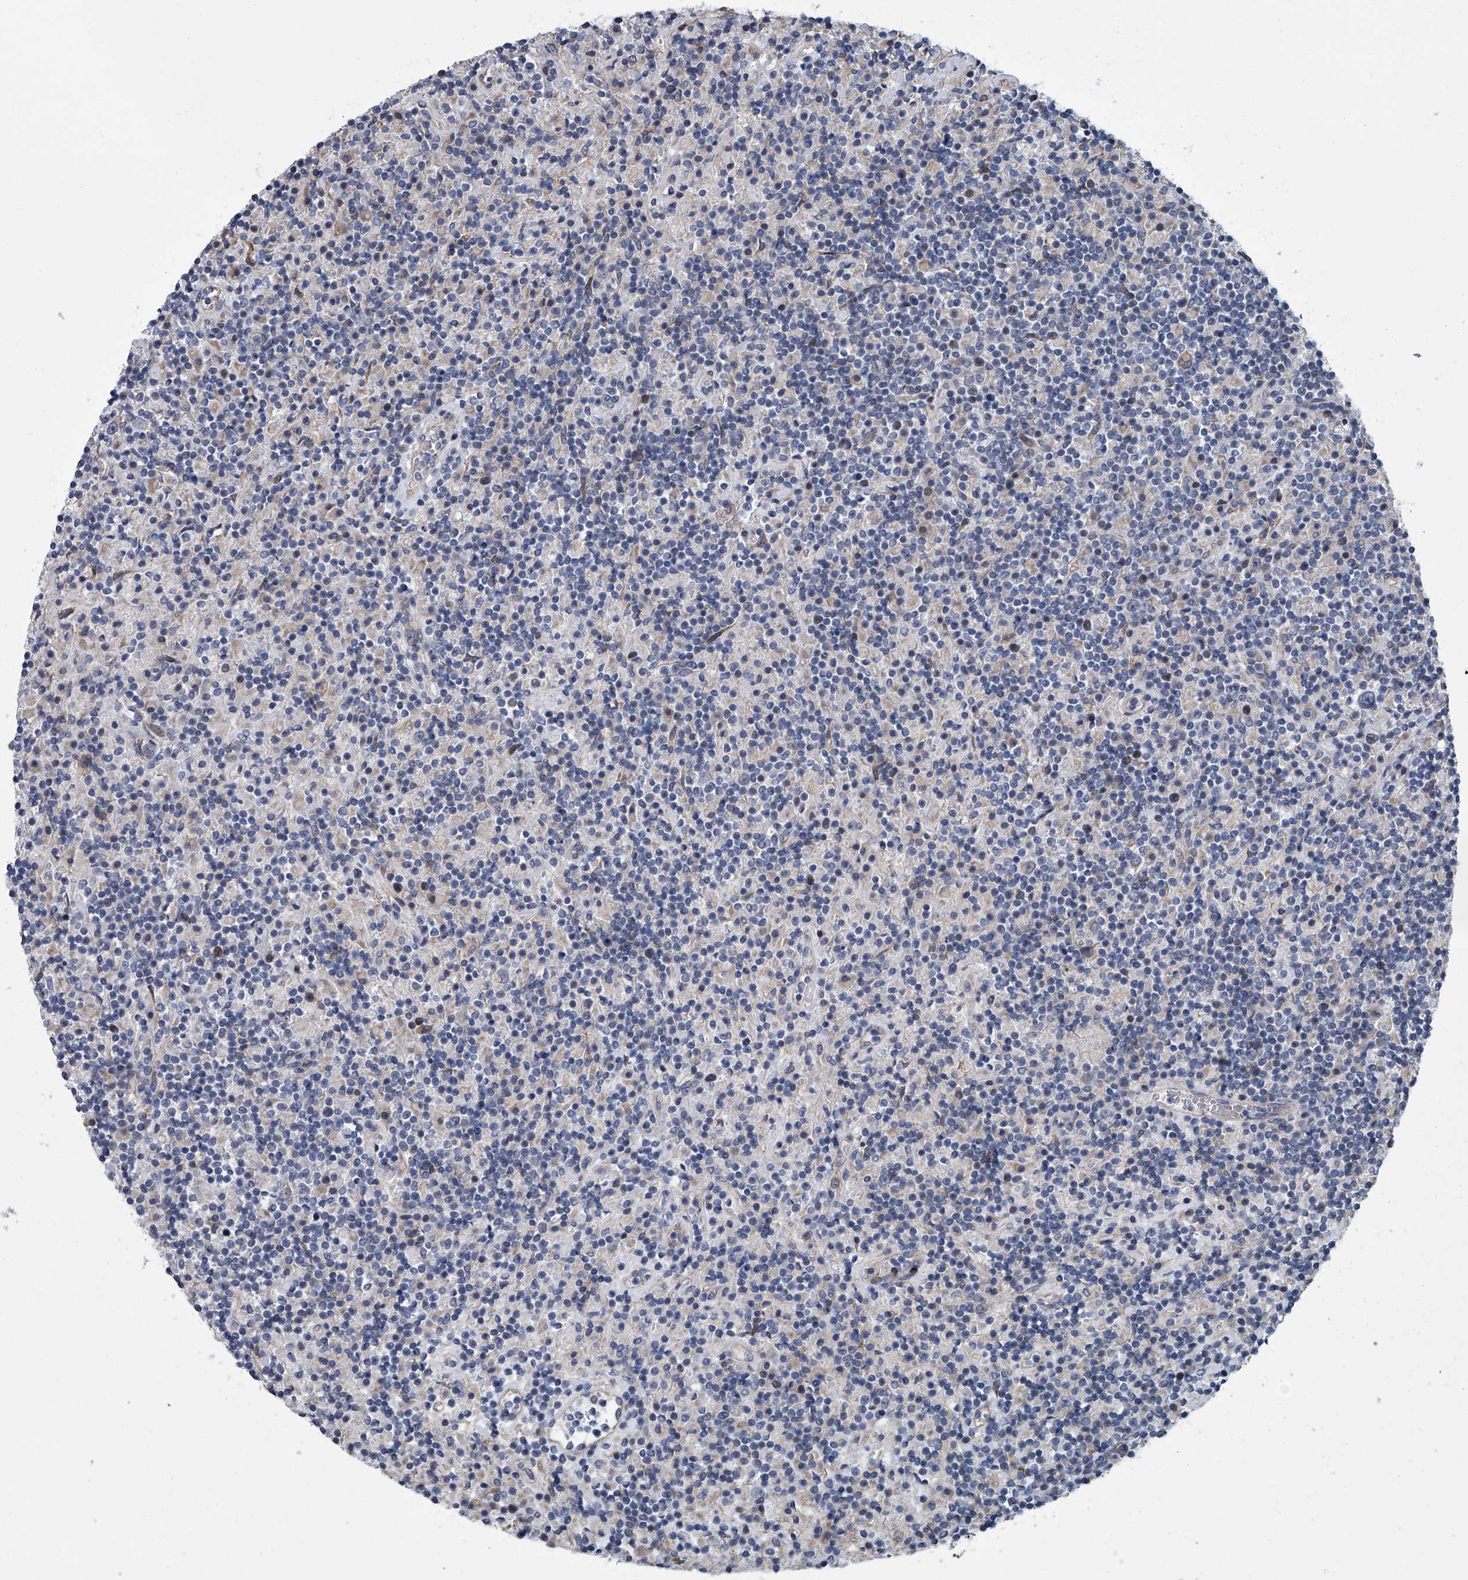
{"staining": {"intensity": "negative", "quantity": "none", "location": "none"}, "tissue": "lymphoma", "cell_type": "Tumor cells", "image_type": "cancer", "snomed": [{"axis": "morphology", "description": "Hodgkin's disease, NOS"}, {"axis": "topography", "description": "Lymph node"}], "caption": "DAB immunohistochemical staining of lymphoma shows no significant positivity in tumor cells.", "gene": "ABCG1", "patient": {"sex": "male", "age": 70}}